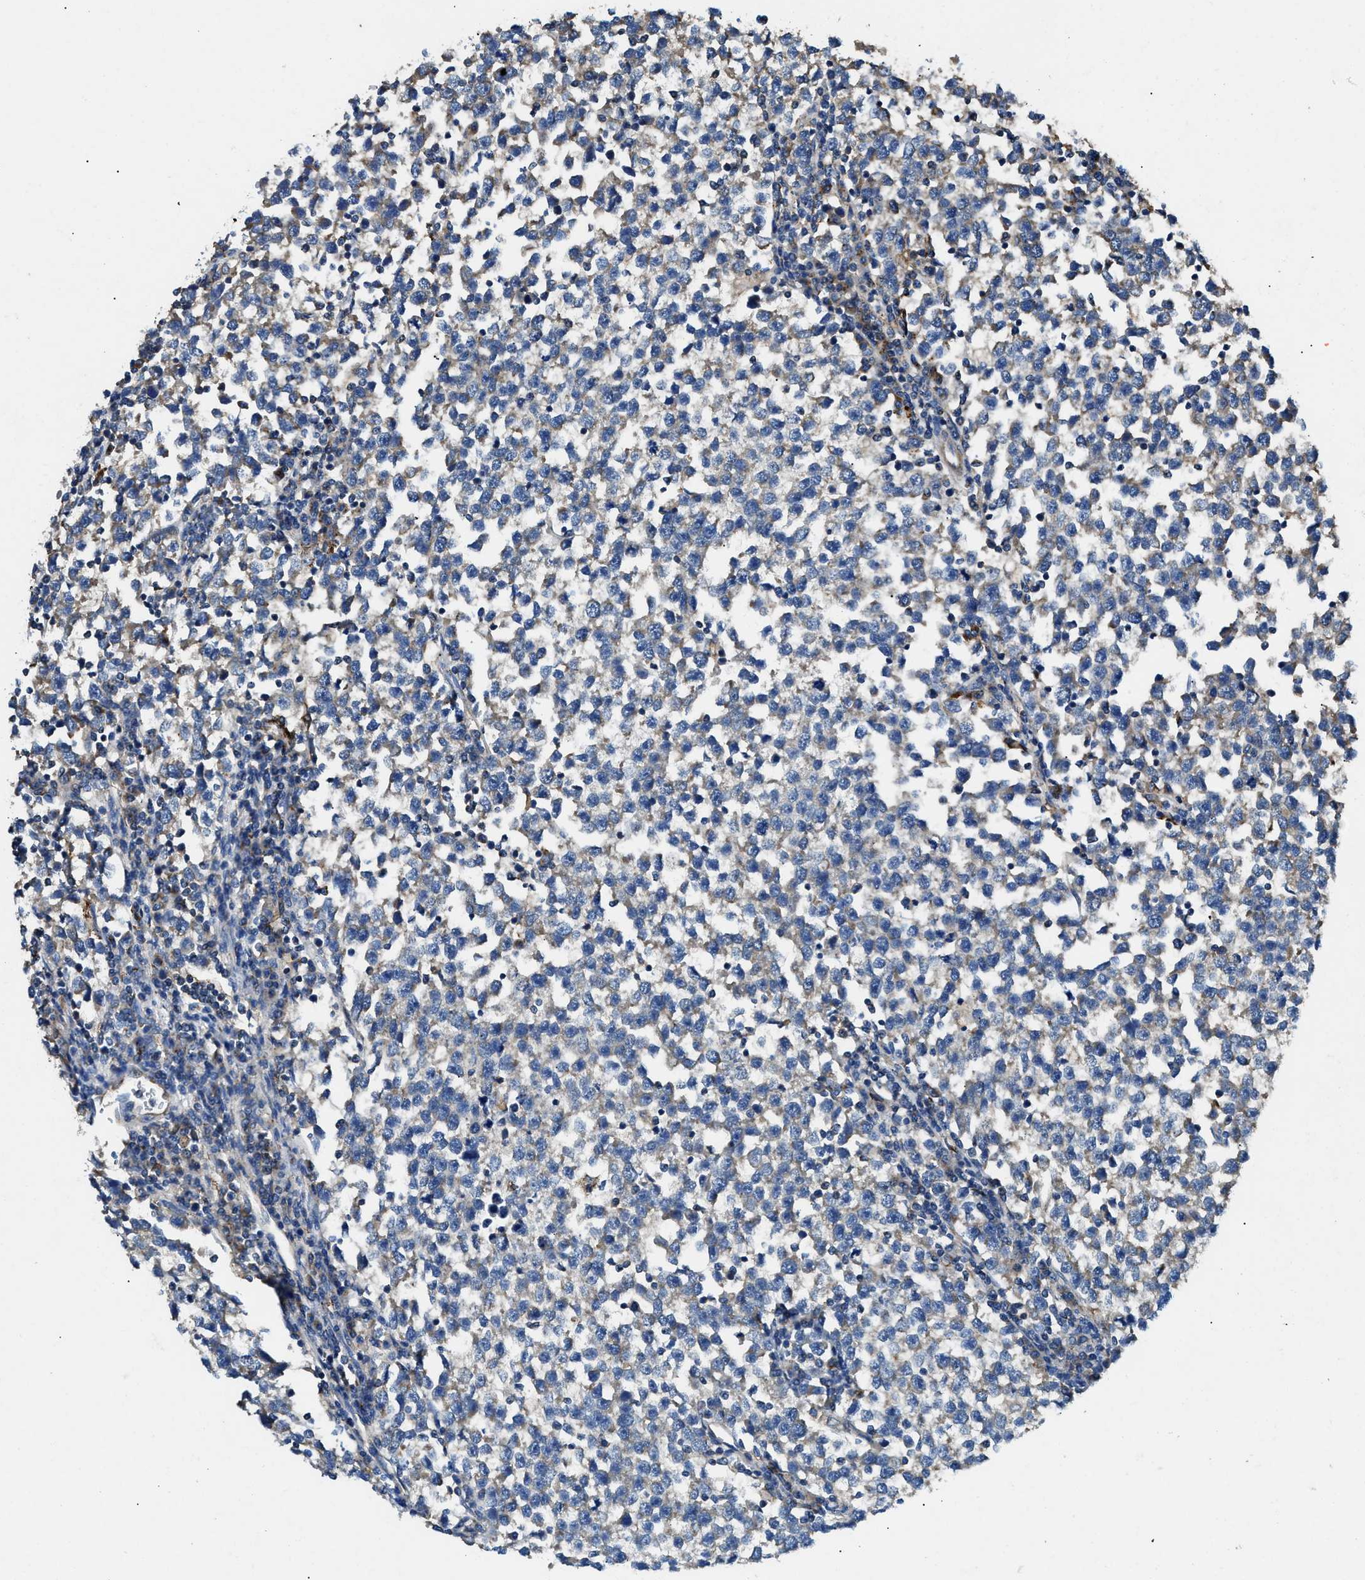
{"staining": {"intensity": "weak", "quantity": "<25%", "location": "cytoplasmic/membranous"}, "tissue": "testis cancer", "cell_type": "Tumor cells", "image_type": "cancer", "snomed": [{"axis": "morphology", "description": "Normal tissue, NOS"}, {"axis": "morphology", "description": "Seminoma, NOS"}, {"axis": "topography", "description": "Testis"}], "caption": "IHC of human seminoma (testis) exhibits no expression in tumor cells.", "gene": "CDK15", "patient": {"sex": "male", "age": 43}}